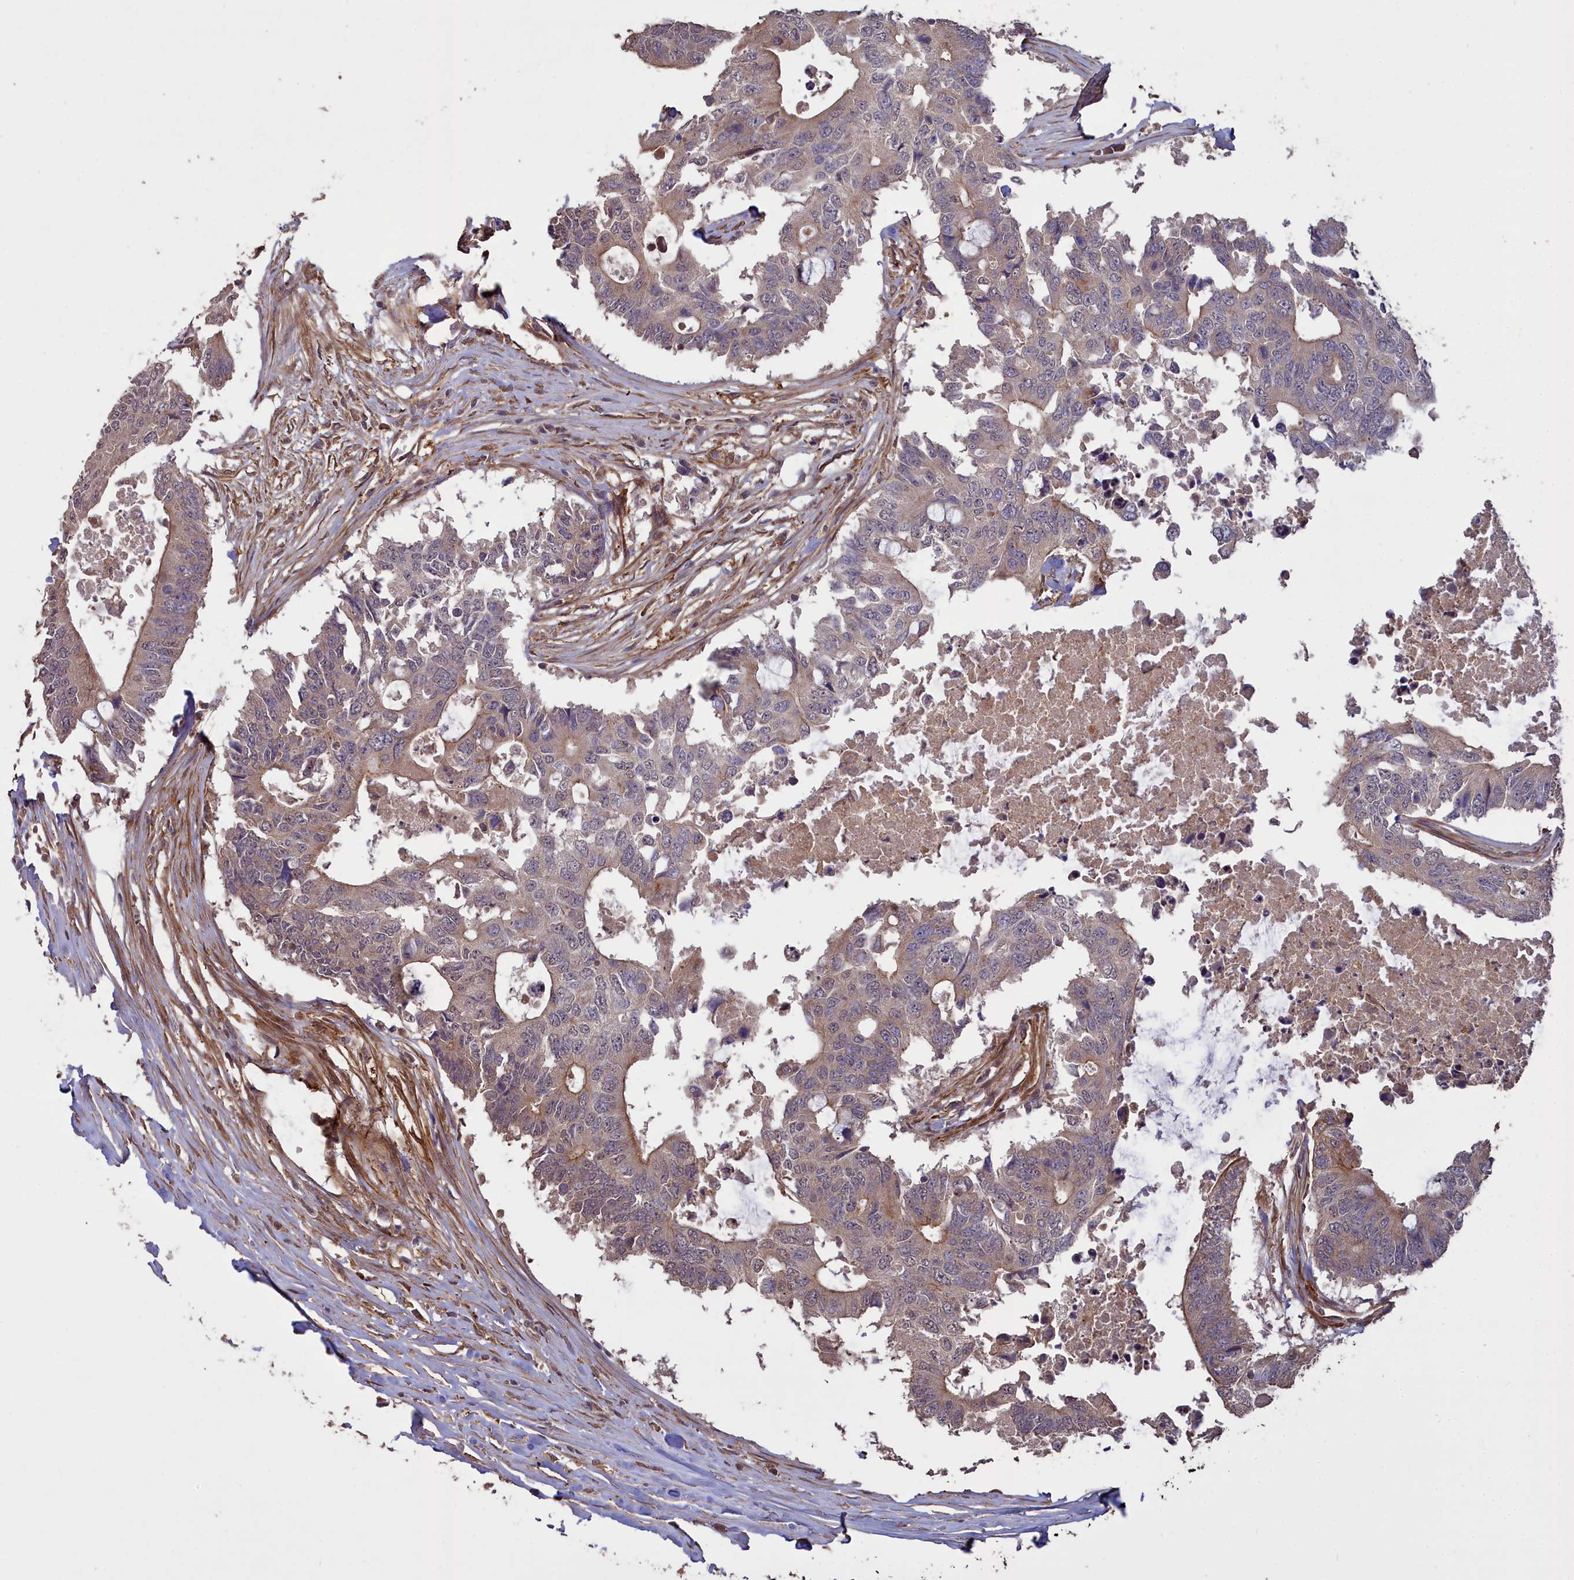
{"staining": {"intensity": "moderate", "quantity": "<25%", "location": "cytoplasmic/membranous"}, "tissue": "colorectal cancer", "cell_type": "Tumor cells", "image_type": "cancer", "snomed": [{"axis": "morphology", "description": "Adenocarcinoma, NOS"}, {"axis": "topography", "description": "Colon"}], "caption": "IHC photomicrograph of neoplastic tissue: human adenocarcinoma (colorectal) stained using IHC exhibits low levels of moderate protein expression localized specifically in the cytoplasmic/membranous of tumor cells, appearing as a cytoplasmic/membranous brown color.", "gene": "ATP6V0A2", "patient": {"sex": "male", "age": 71}}